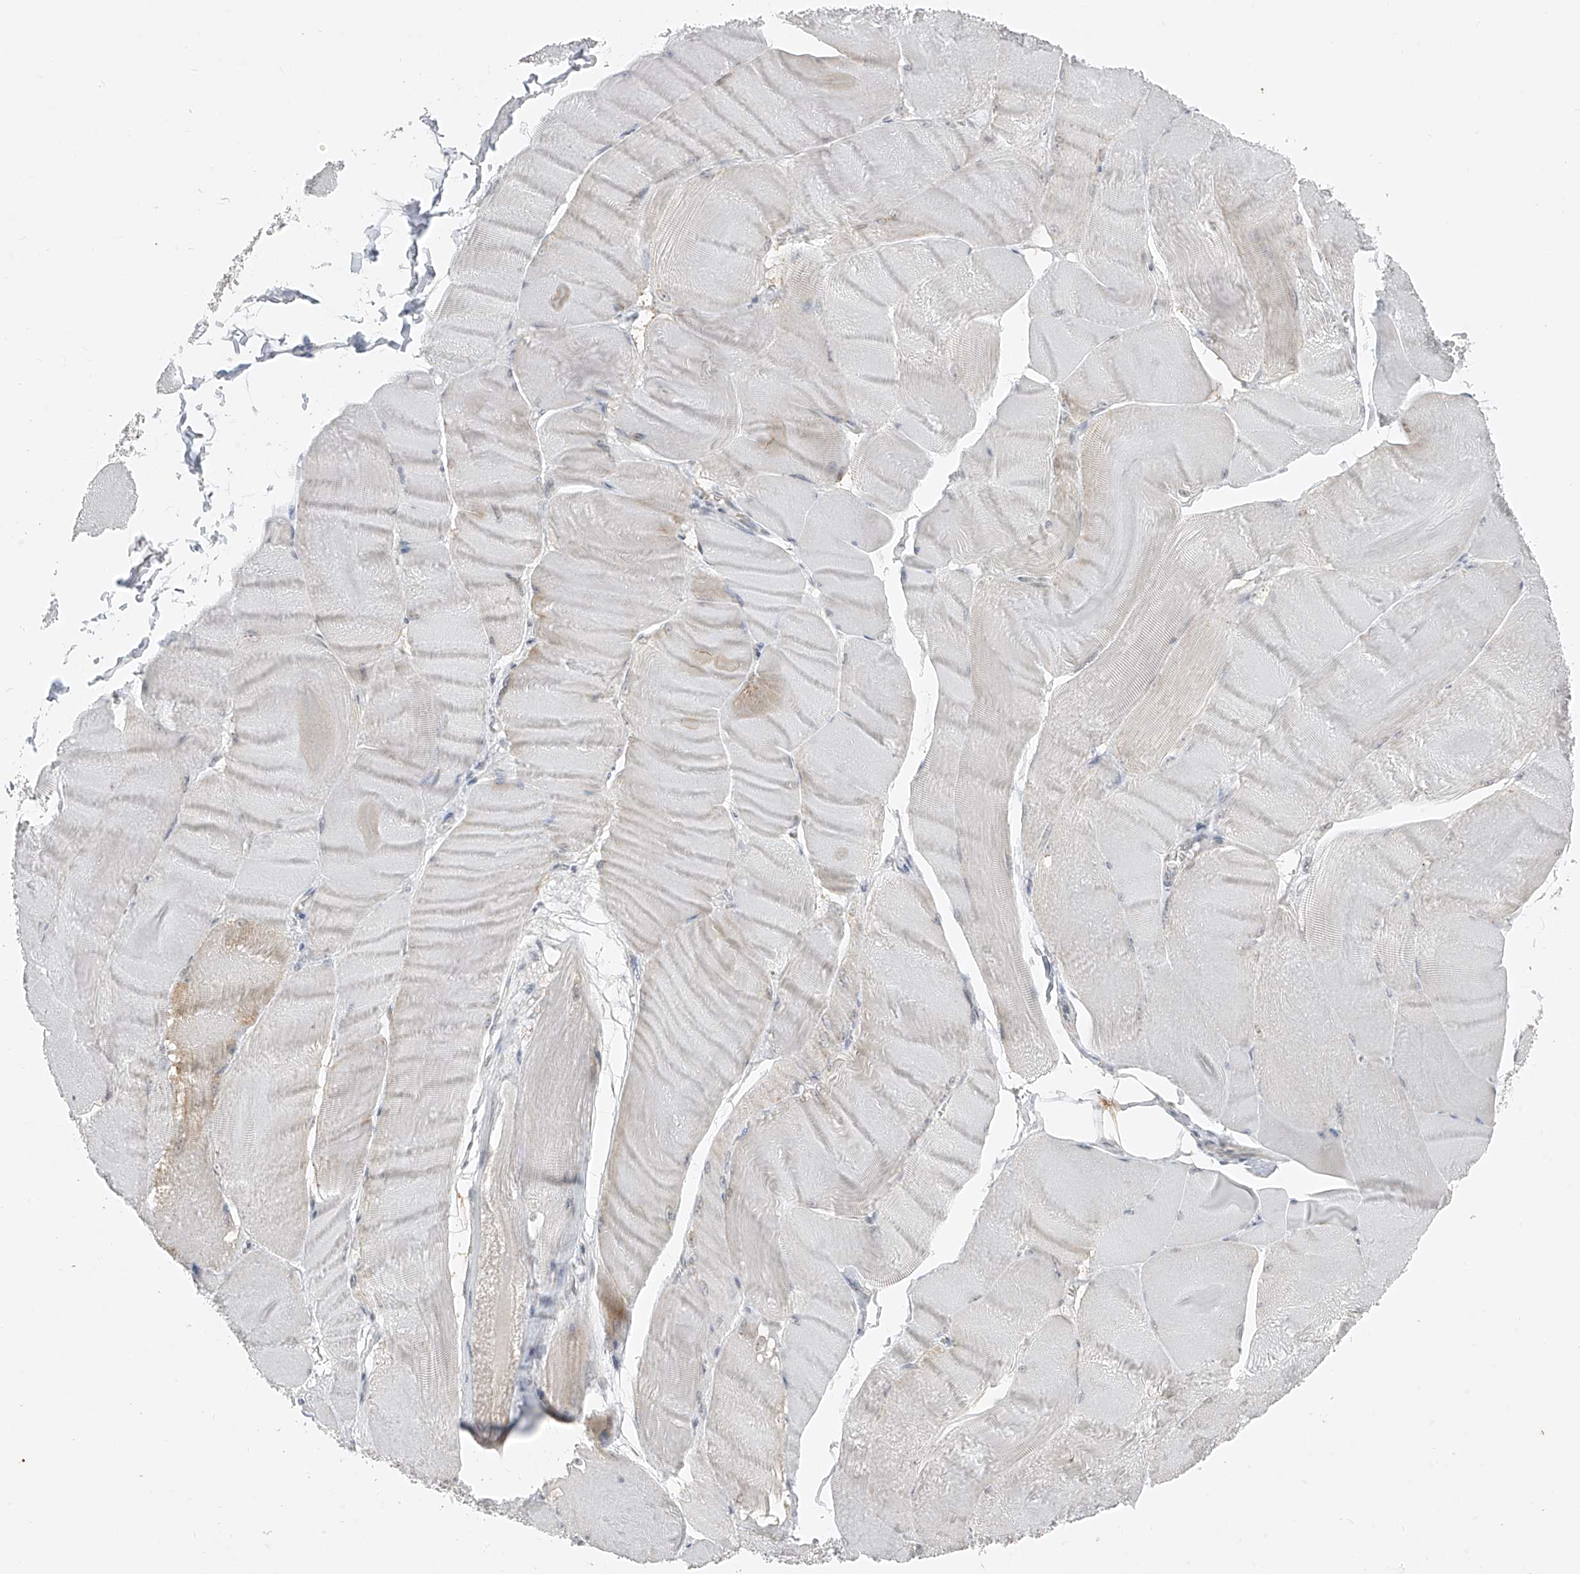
{"staining": {"intensity": "negative", "quantity": "none", "location": "none"}, "tissue": "skeletal muscle", "cell_type": "Myocytes", "image_type": "normal", "snomed": [{"axis": "morphology", "description": "Normal tissue, NOS"}, {"axis": "morphology", "description": "Basal cell carcinoma"}, {"axis": "topography", "description": "Skeletal muscle"}], "caption": "Myocytes show no significant protein positivity in normal skeletal muscle. The staining is performed using DAB brown chromogen with nuclei counter-stained in using hematoxylin.", "gene": "DYRK1B", "patient": {"sex": "female", "age": 64}}